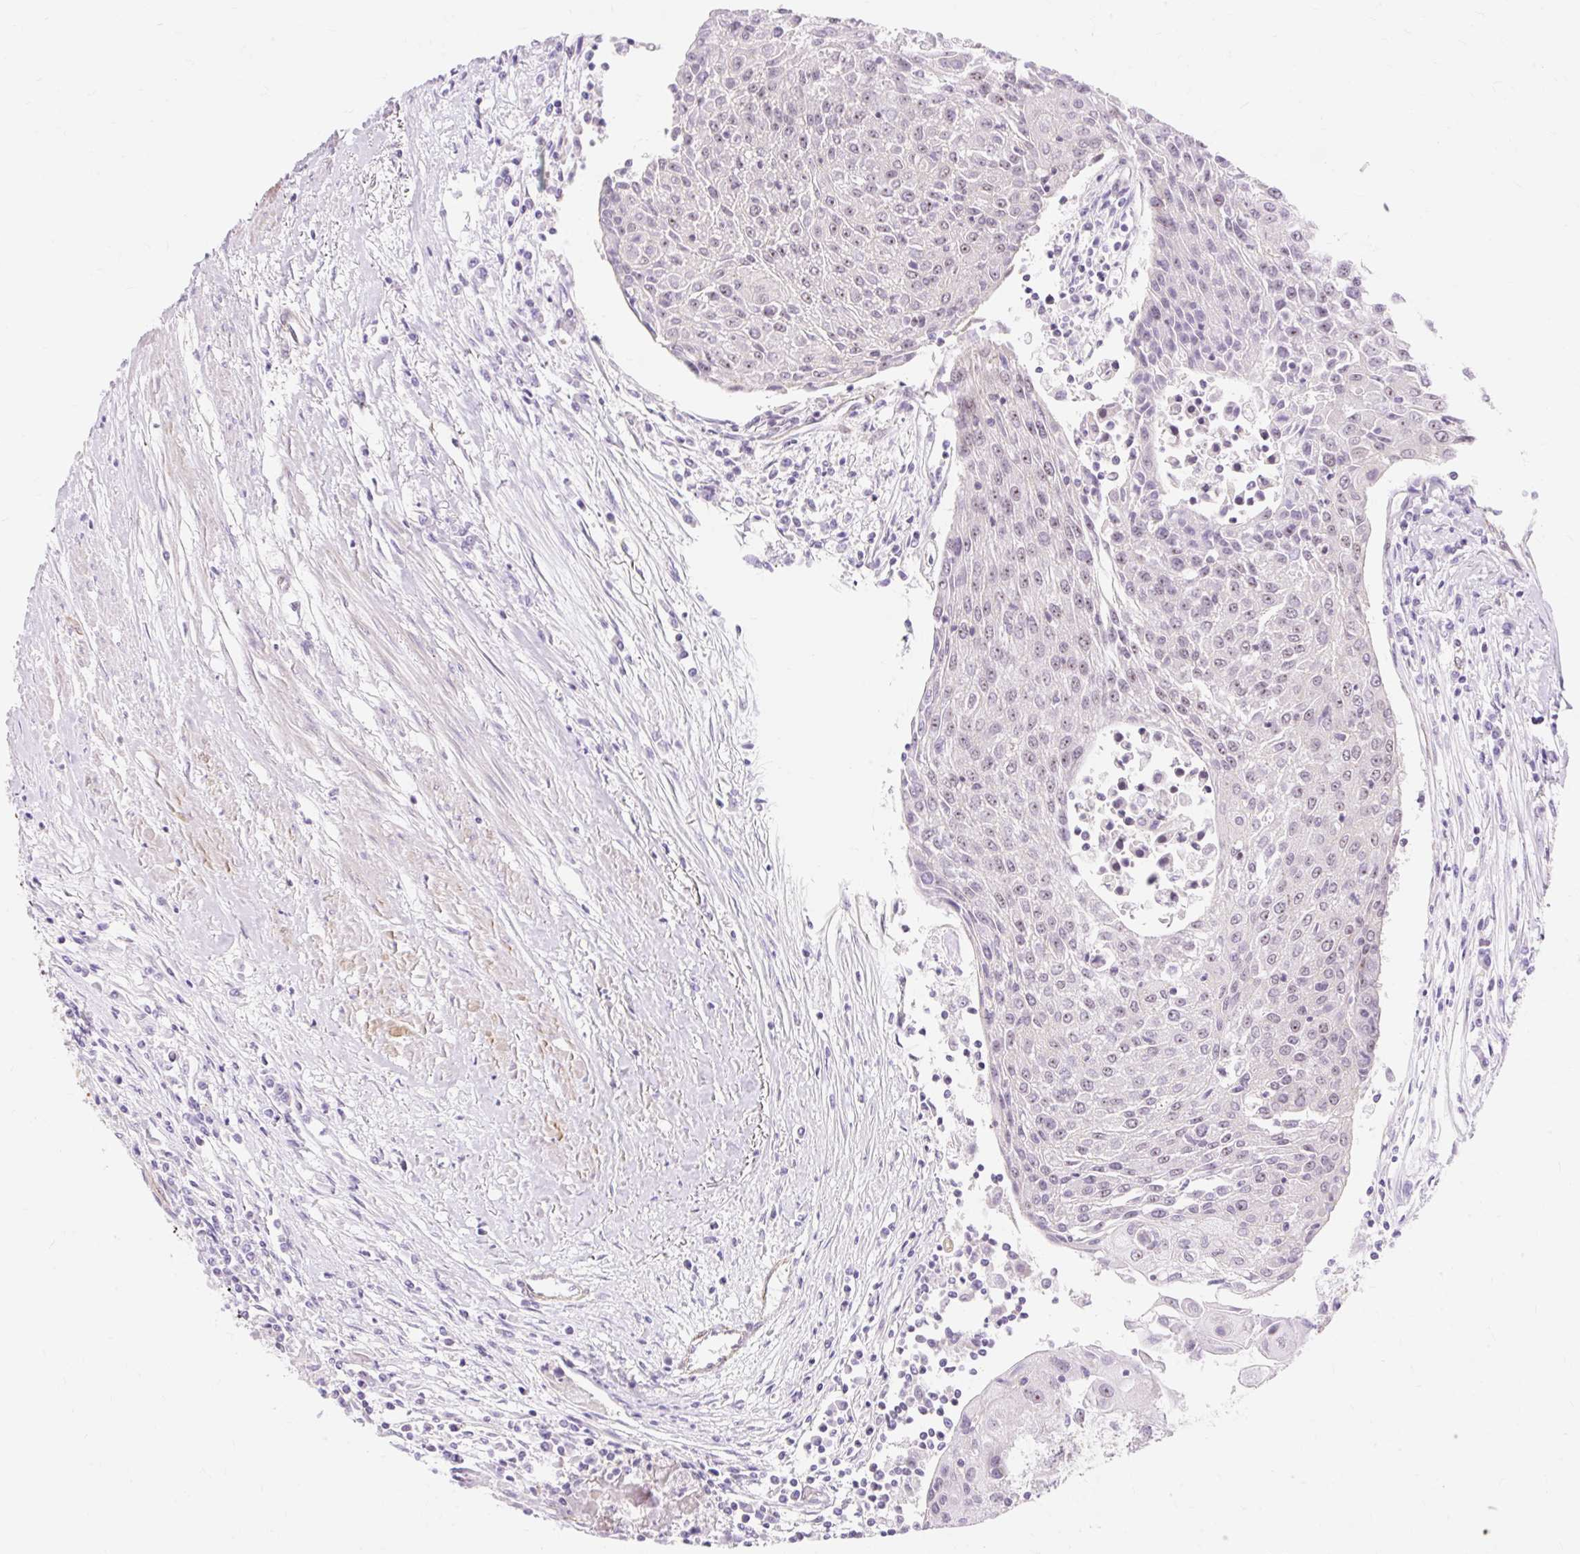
{"staining": {"intensity": "weak", "quantity": "25%-75%", "location": "nuclear"}, "tissue": "urothelial cancer", "cell_type": "Tumor cells", "image_type": "cancer", "snomed": [{"axis": "morphology", "description": "Urothelial carcinoma, High grade"}, {"axis": "topography", "description": "Urinary bladder"}], "caption": "Human high-grade urothelial carcinoma stained for a protein (brown) demonstrates weak nuclear positive expression in approximately 25%-75% of tumor cells.", "gene": "OBP2A", "patient": {"sex": "female", "age": 85}}